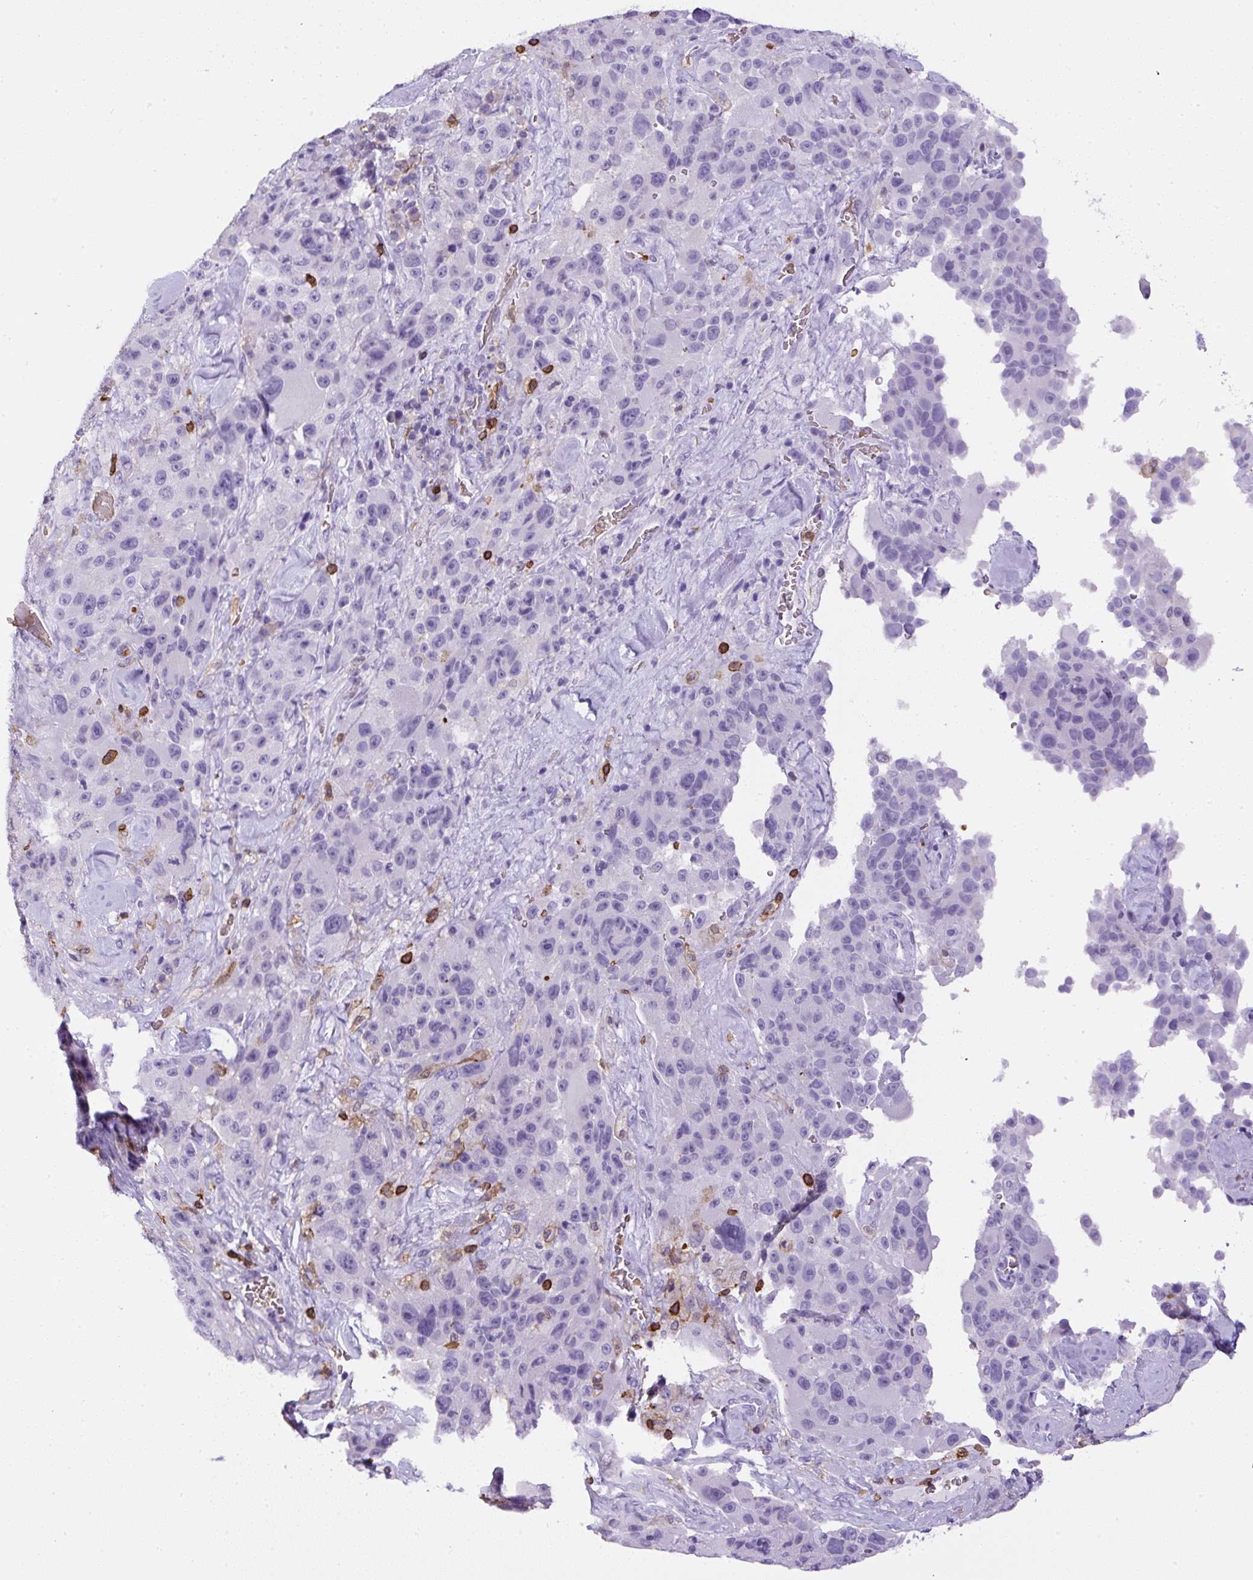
{"staining": {"intensity": "negative", "quantity": "none", "location": "none"}, "tissue": "melanoma", "cell_type": "Tumor cells", "image_type": "cancer", "snomed": [{"axis": "morphology", "description": "Malignant melanoma, Metastatic site"}, {"axis": "topography", "description": "Lymph node"}], "caption": "Immunohistochemistry (IHC) photomicrograph of neoplastic tissue: human malignant melanoma (metastatic site) stained with DAB (3,3'-diaminobenzidine) shows no significant protein staining in tumor cells. (DAB (3,3'-diaminobenzidine) immunohistochemistry visualized using brightfield microscopy, high magnification).", "gene": "FAM228B", "patient": {"sex": "male", "age": 62}}